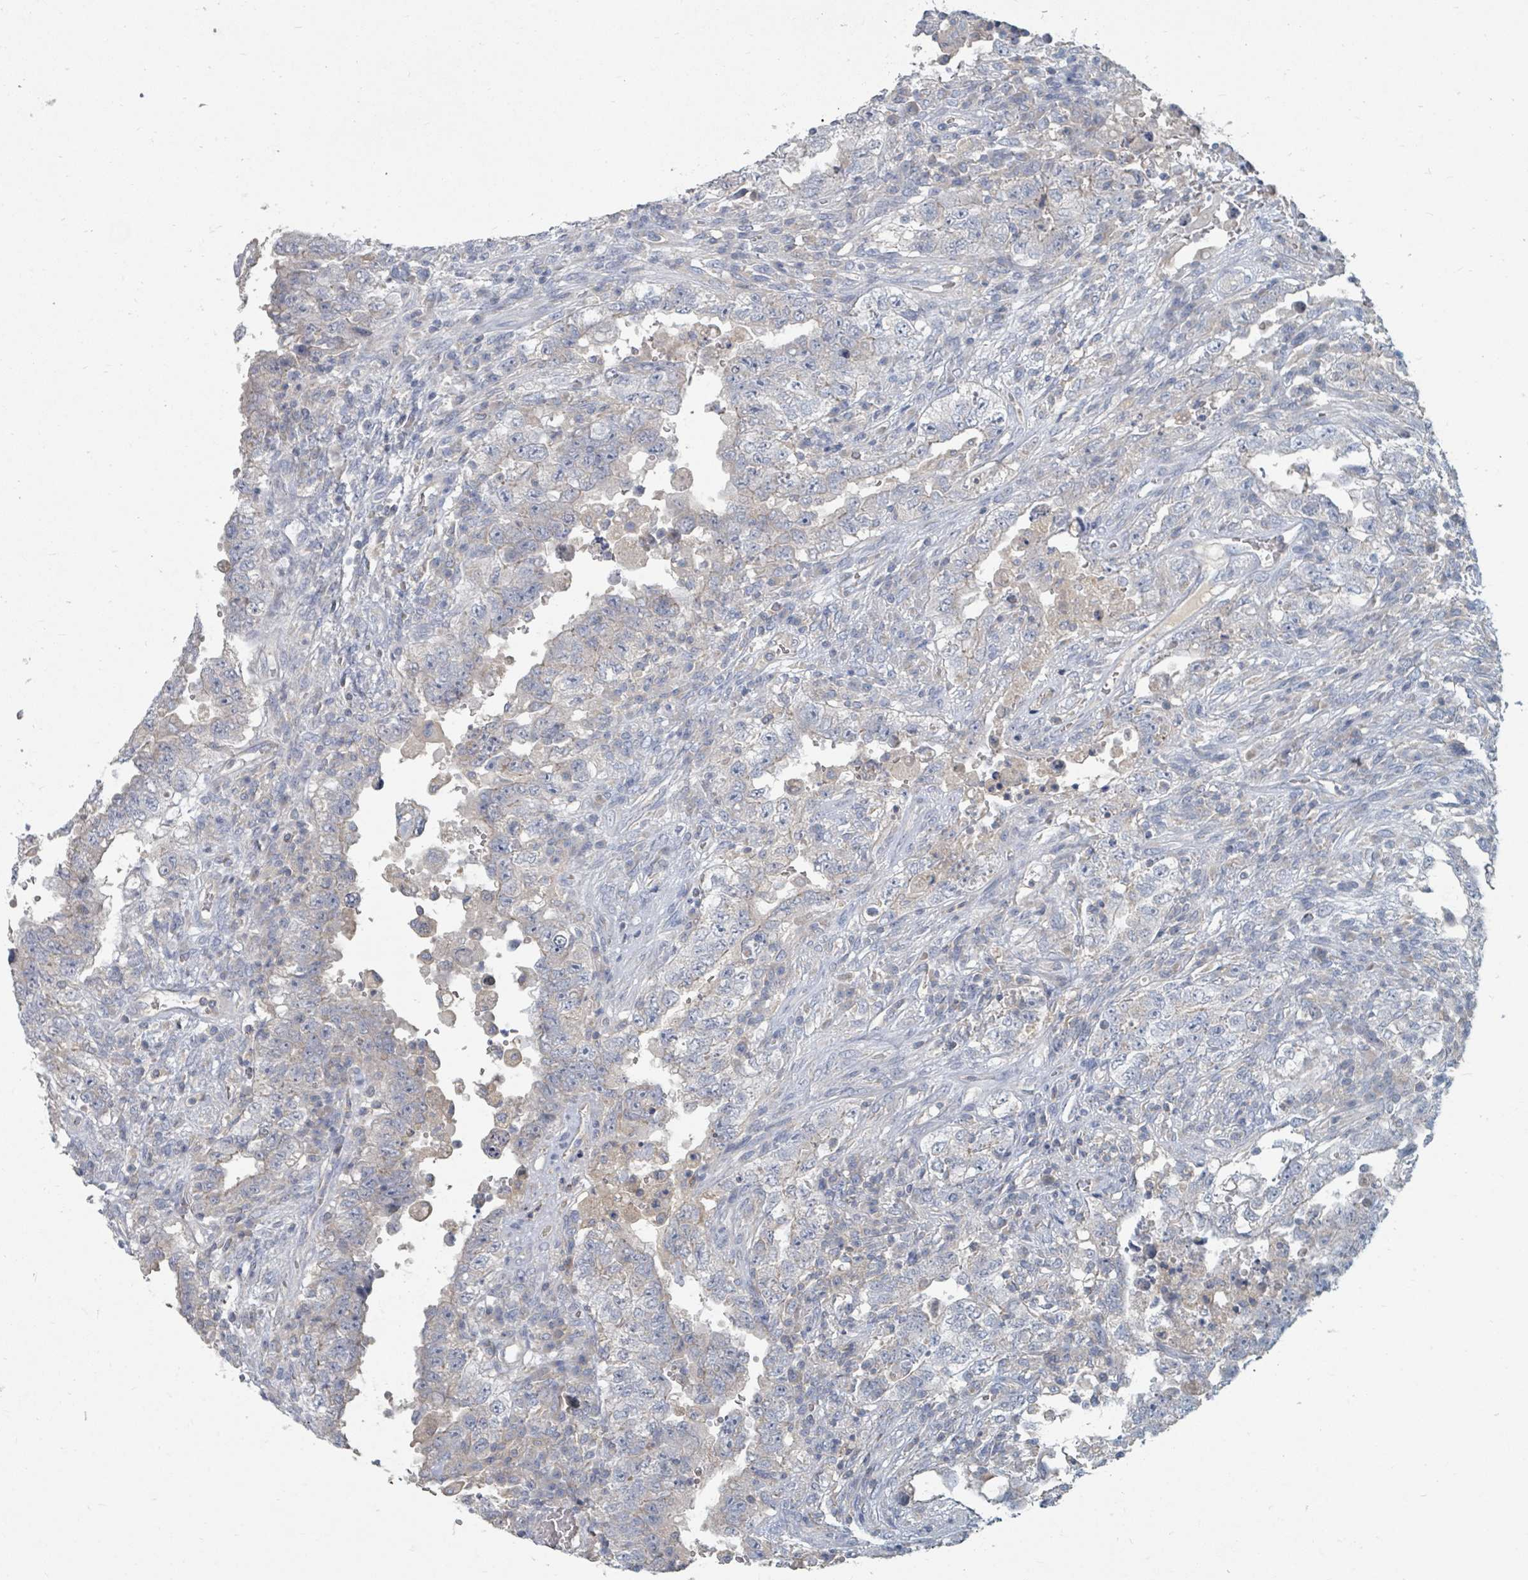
{"staining": {"intensity": "negative", "quantity": "none", "location": "none"}, "tissue": "testis cancer", "cell_type": "Tumor cells", "image_type": "cancer", "snomed": [{"axis": "morphology", "description": "Carcinoma, Embryonal, NOS"}, {"axis": "topography", "description": "Testis"}], "caption": "Testis cancer (embryonal carcinoma) was stained to show a protein in brown. There is no significant expression in tumor cells.", "gene": "ARGFX", "patient": {"sex": "male", "age": 26}}